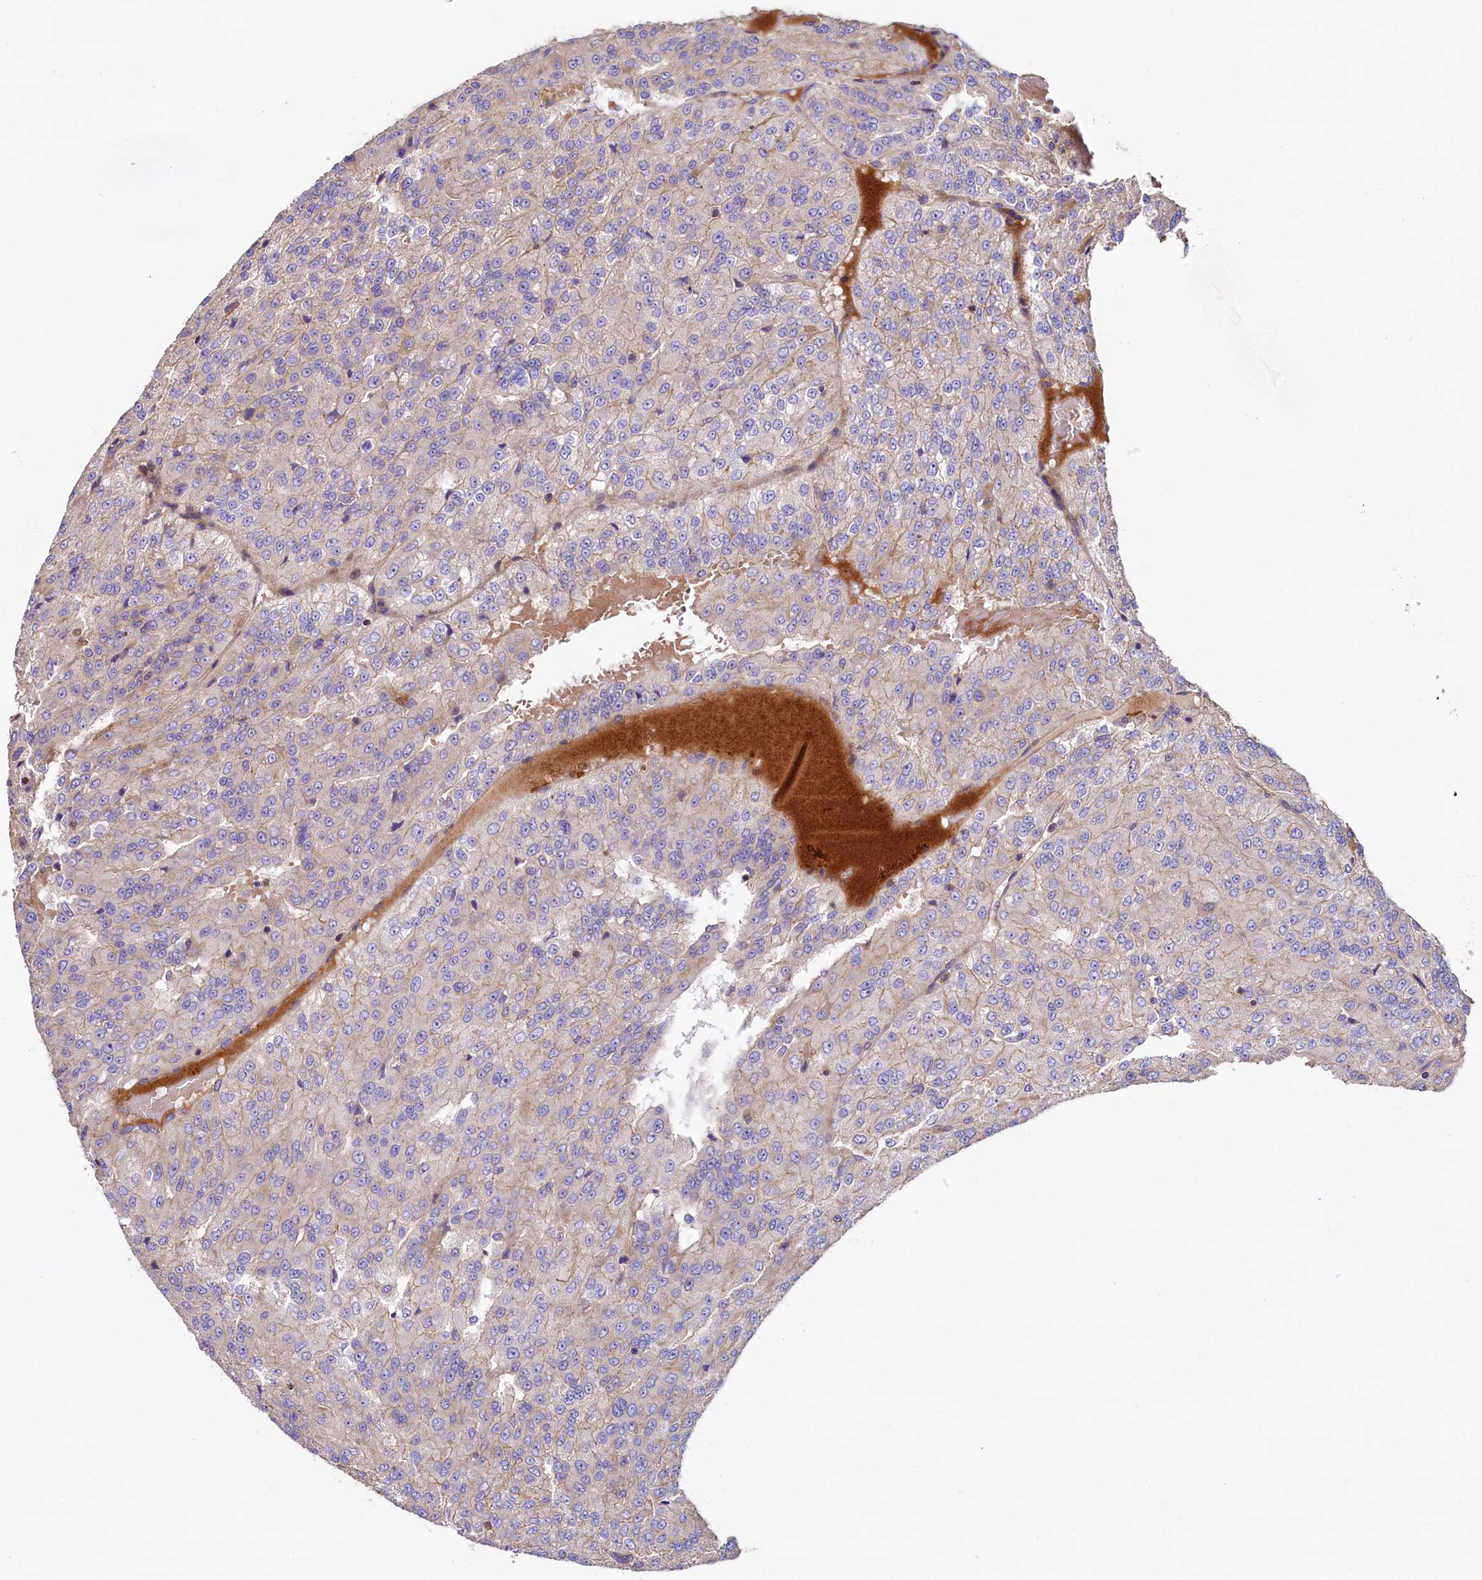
{"staining": {"intensity": "weak", "quantity": "<25%", "location": "cytoplasmic/membranous"}, "tissue": "renal cancer", "cell_type": "Tumor cells", "image_type": "cancer", "snomed": [{"axis": "morphology", "description": "Adenocarcinoma, NOS"}, {"axis": "topography", "description": "Kidney"}], "caption": "Tumor cells are negative for protein expression in human renal adenocarcinoma. (Immunohistochemistry, brightfield microscopy, high magnification).", "gene": "DUOXA1", "patient": {"sex": "female", "age": 63}}